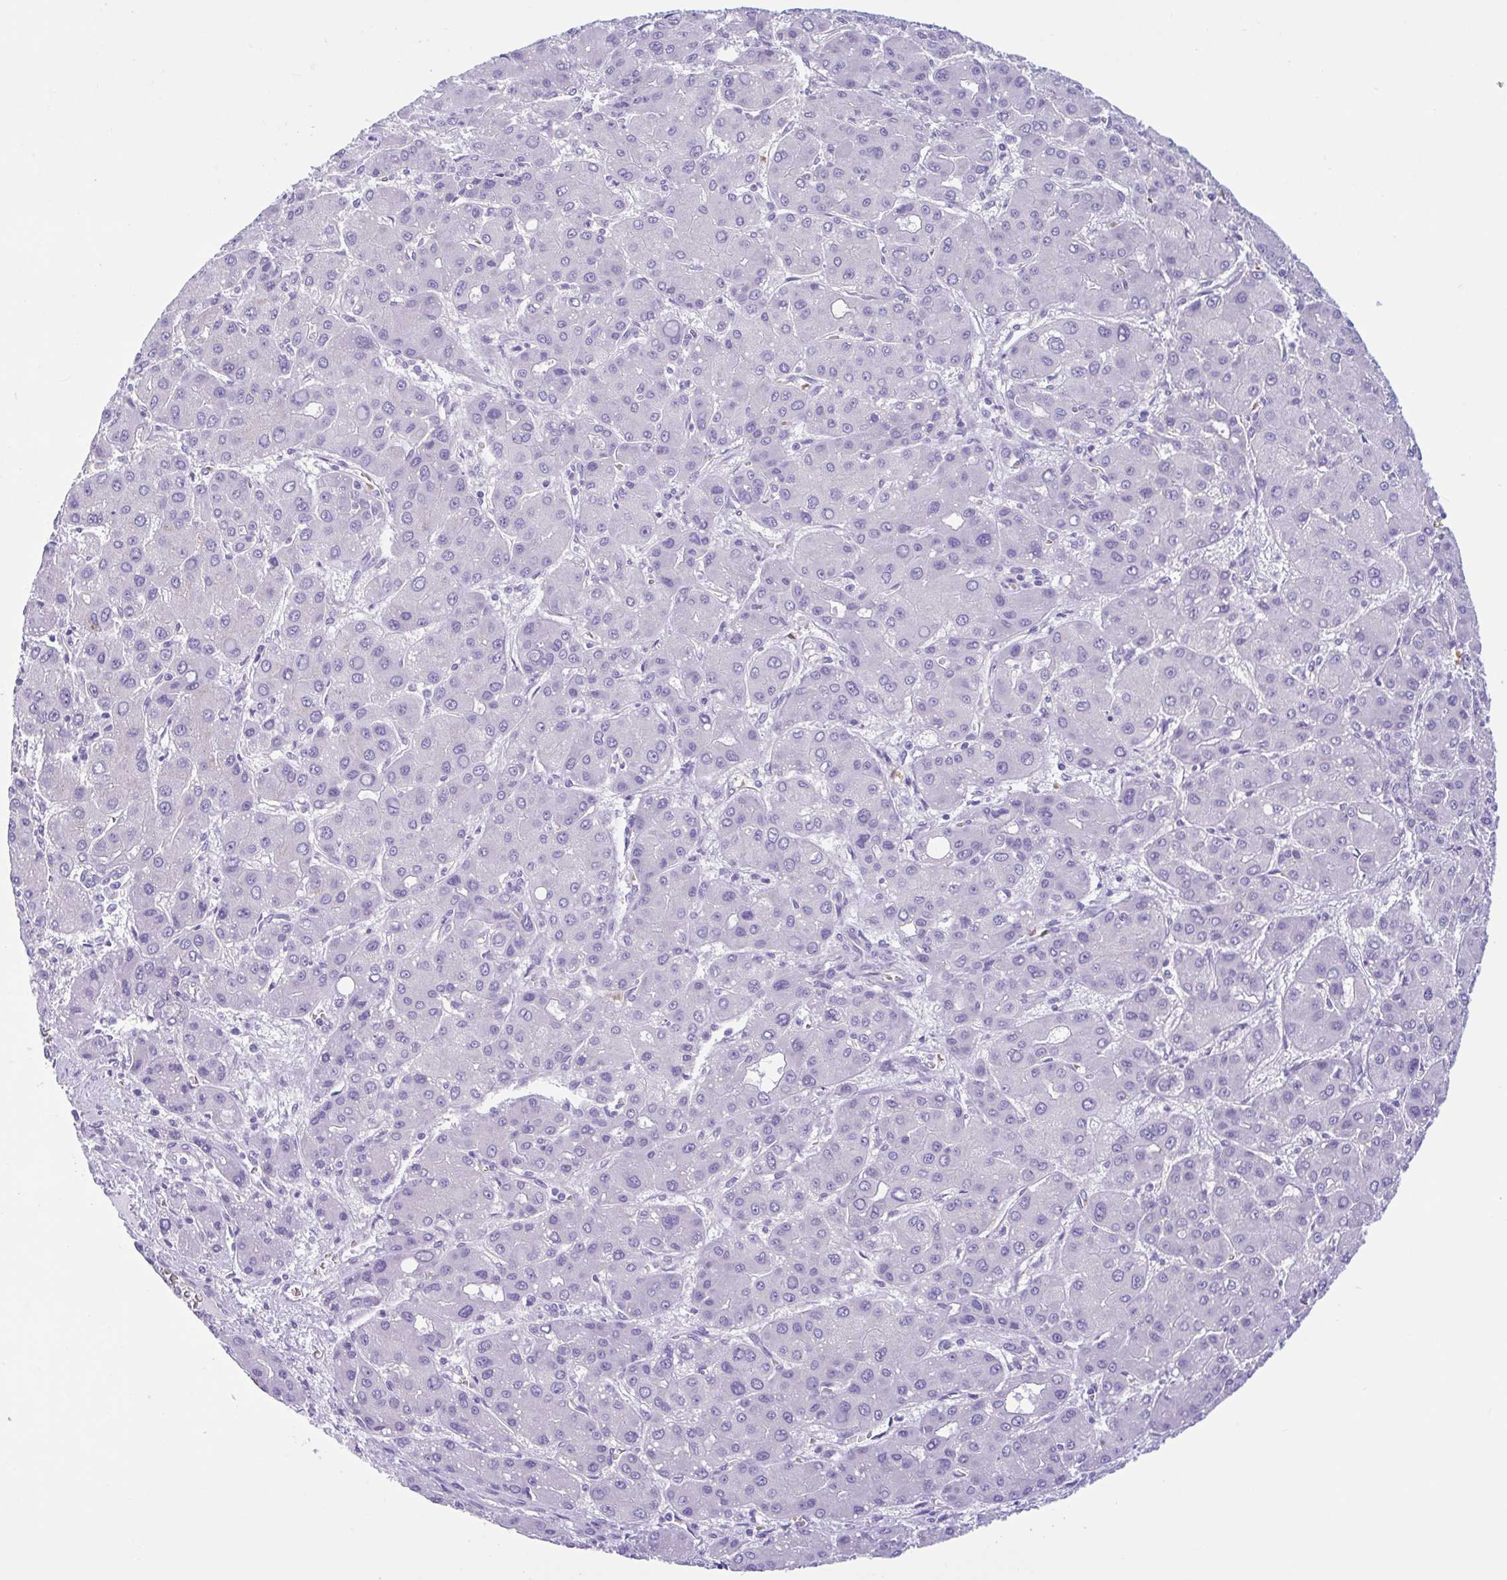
{"staining": {"intensity": "negative", "quantity": "none", "location": "none"}, "tissue": "liver cancer", "cell_type": "Tumor cells", "image_type": "cancer", "snomed": [{"axis": "morphology", "description": "Carcinoma, Hepatocellular, NOS"}, {"axis": "topography", "description": "Liver"}], "caption": "Tumor cells show no significant staining in liver cancer (hepatocellular carcinoma).", "gene": "TMEM79", "patient": {"sex": "male", "age": 55}}